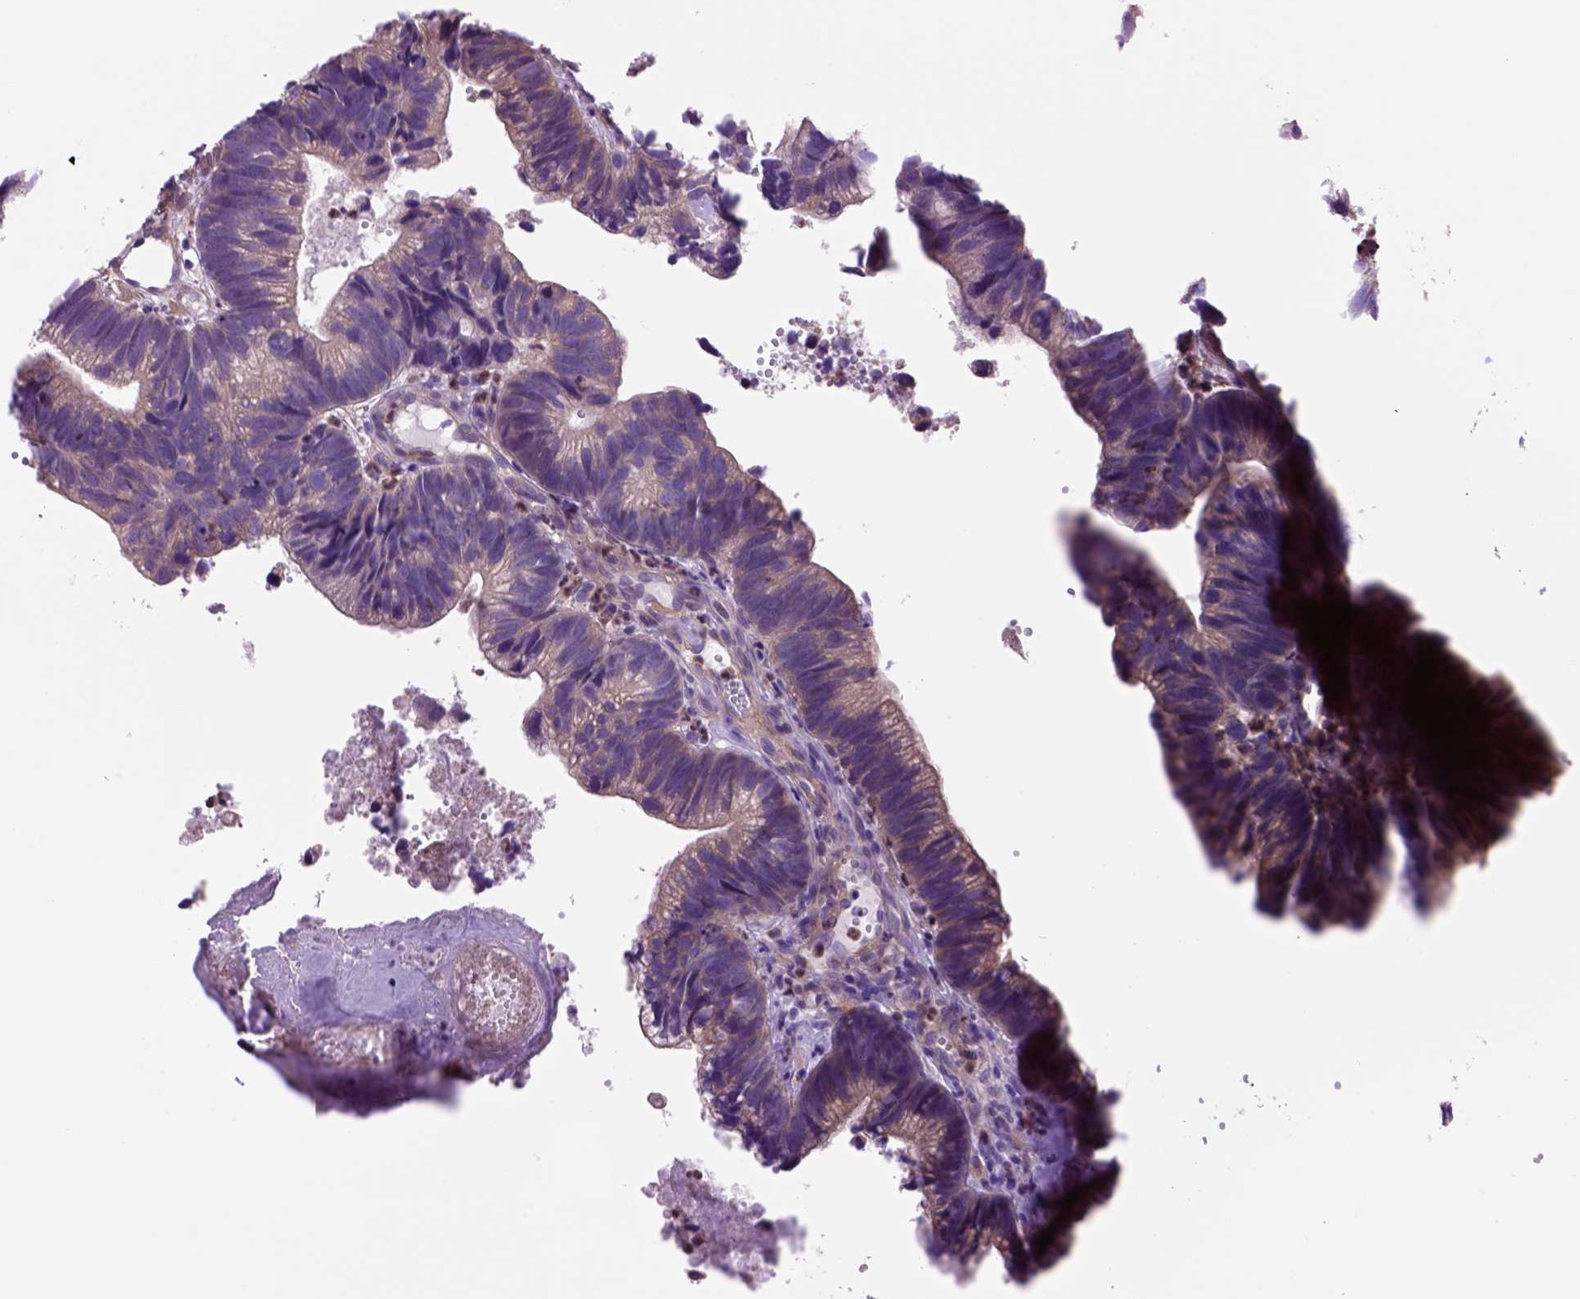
{"staining": {"intensity": "negative", "quantity": "none", "location": "none"}, "tissue": "head and neck cancer", "cell_type": "Tumor cells", "image_type": "cancer", "snomed": [{"axis": "morphology", "description": "Adenocarcinoma, NOS"}, {"axis": "topography", "description": "Head-Neck"}], "caption": "This is a image of IHC staining of head and neck adenocarcinoma, which shows no positivity in tumor cells.", "gene": "PIAS3", "patient": {"sex": "male", "age": 62}}